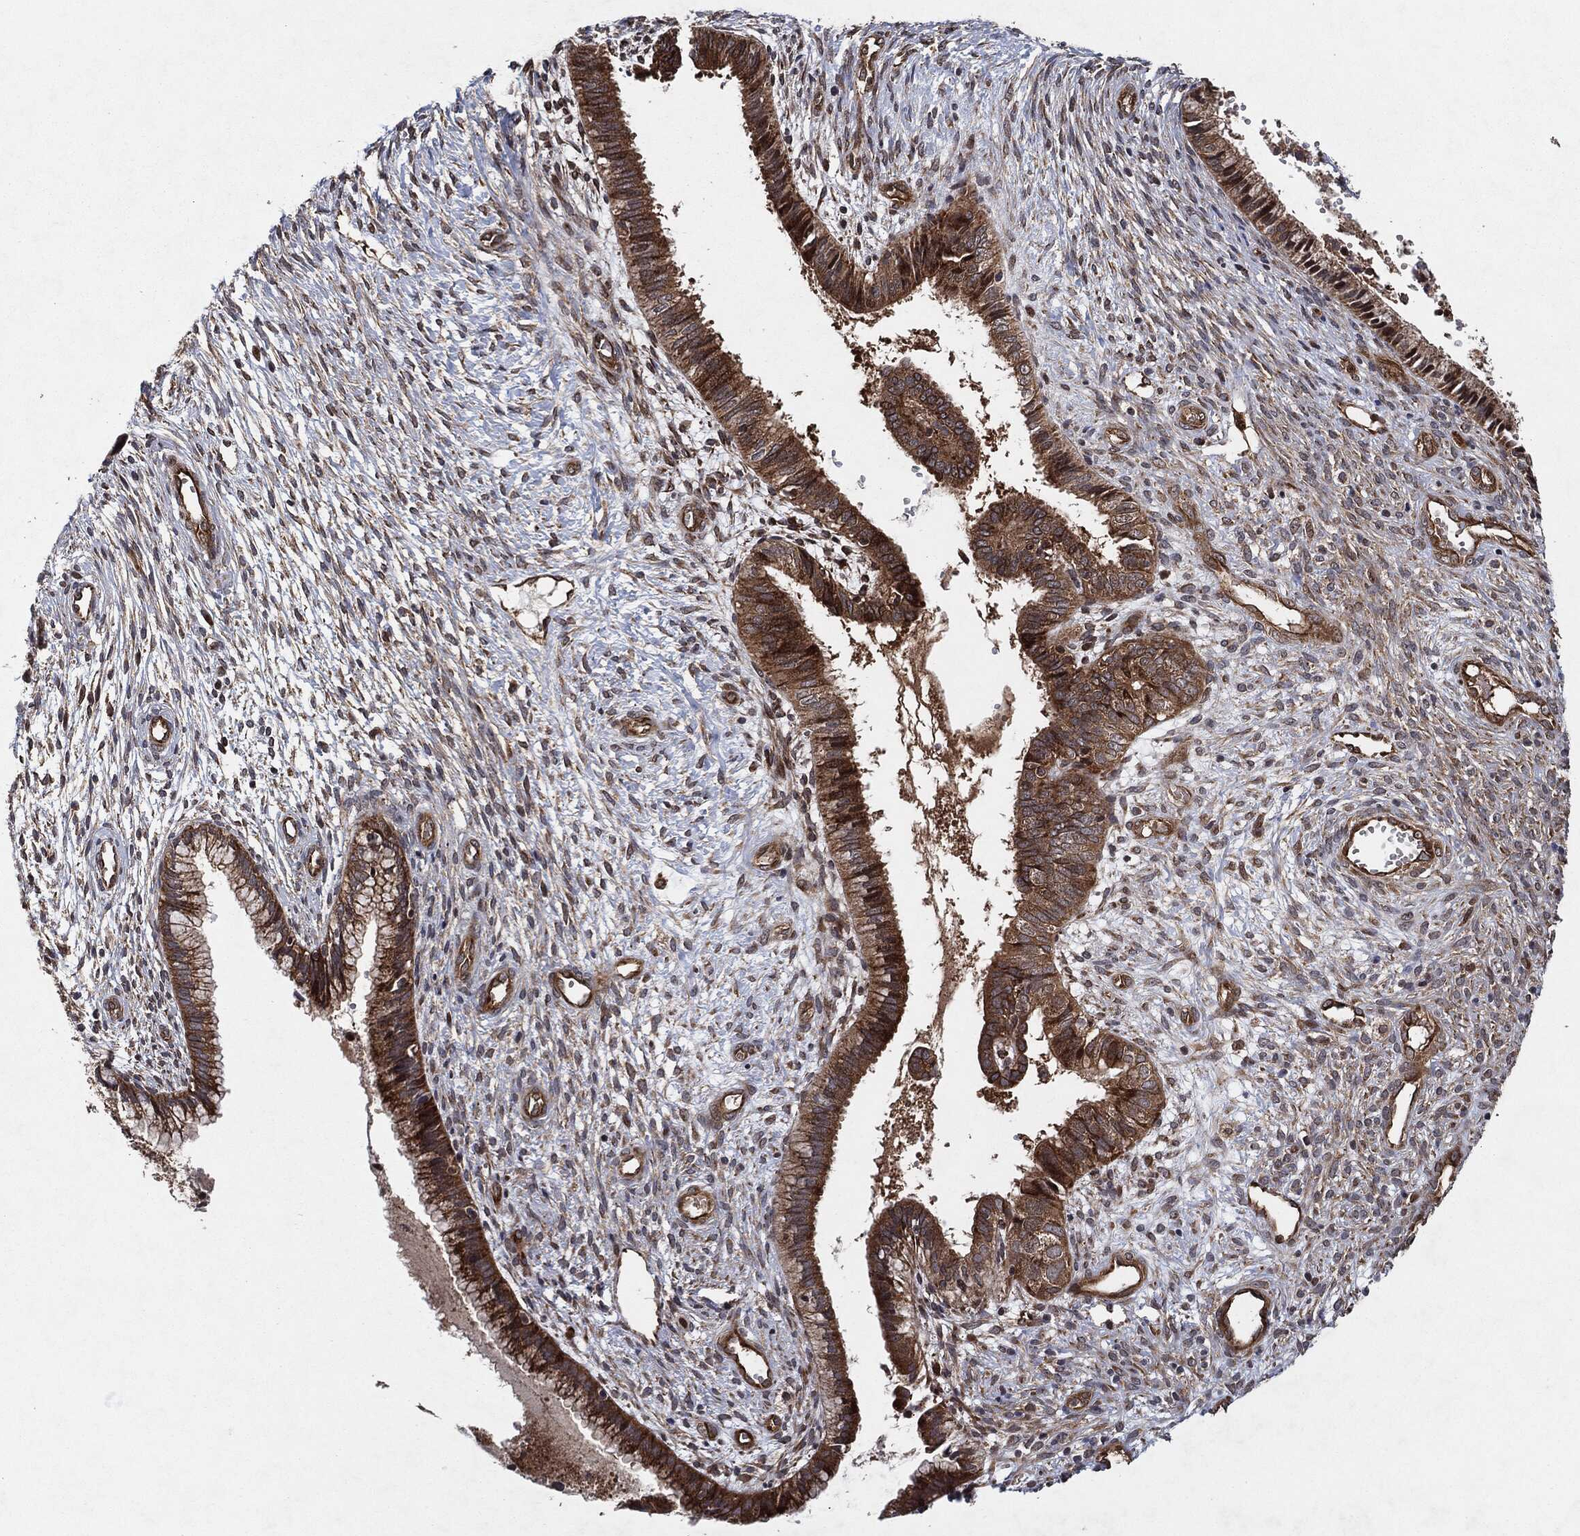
{"staining": {"intensity": "moderate", "quantity": ">75%", "location": "cytoplasmic/membranous"}, "tissue": "cervical cancer", "cell_type": "Tumor cells", "image_type": "cancer", "snomed": [{"axis": "morphology", "description": "Normal tissue, NOS"}, {"axis": "morphology", "description": "Squamous cell carcinoma, NOS"}, {"axis": "topography", "description": "Cervix"}], "caption": "Moderate cytoplasmic/membranous protein positivity is present in approximately >75% of tumor cells in cervical cancer (squamous cell carcinoma).", "gene": "BCAR1", "patient": {"sex": "female", "age": 39}}